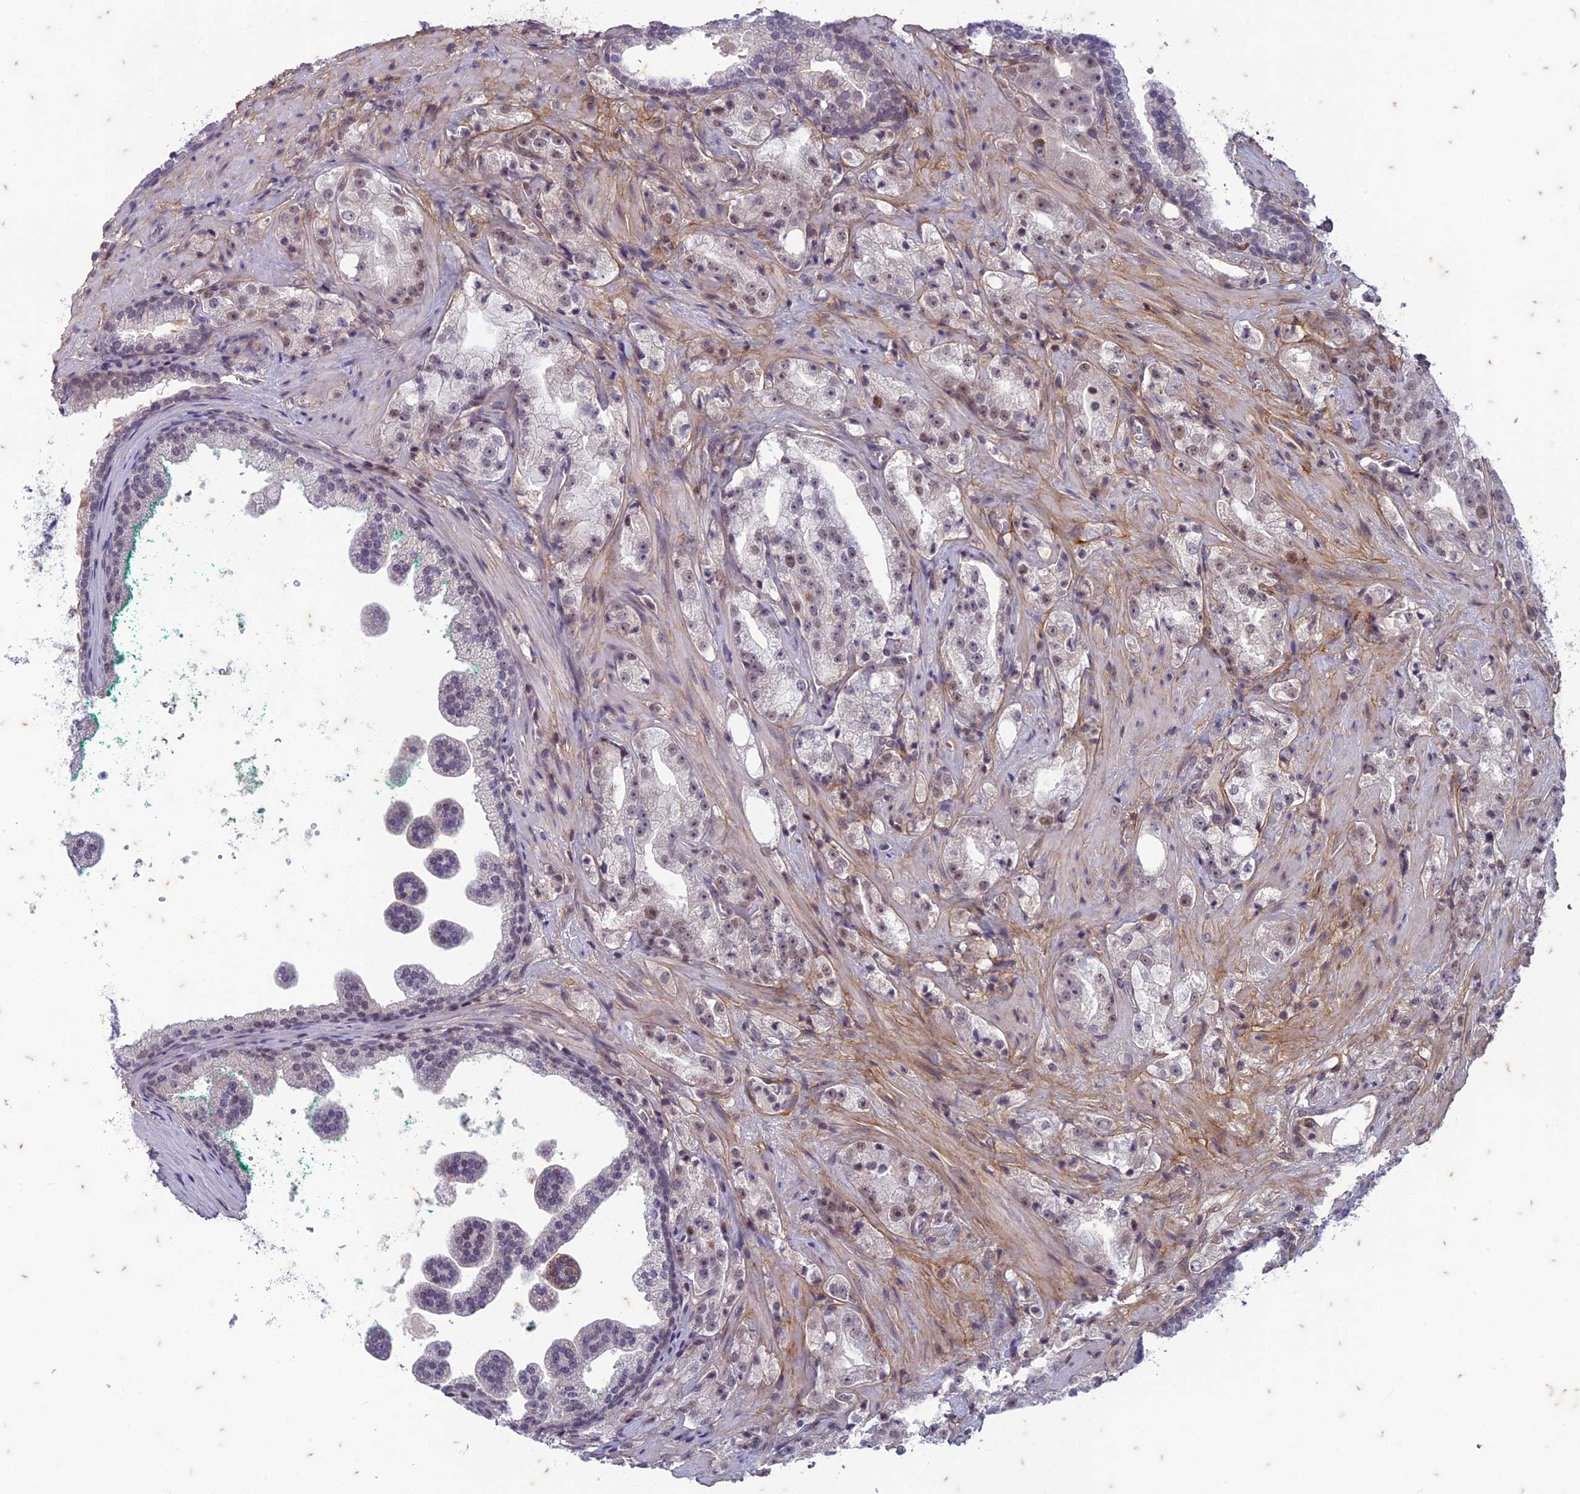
{"staining": {"intensity": "weak", "quantity": "25%-75%", "location": "nuclear"}, "tissue": "prostate cancer", "cell_type": "Tumor cells", "image_type": "cancer", "snomed": [{"axis": "morphology", "description": "Adenocarcinoma, High grade"}, {"axis": "topography", "description": "Prostate"}], "caption": "Prostate cancer tissue shows weak nuclear expression in about 25%-75% of tumor cells", "gene": "PABPN1L", "patient": {"sex": "male", "age": 64}}